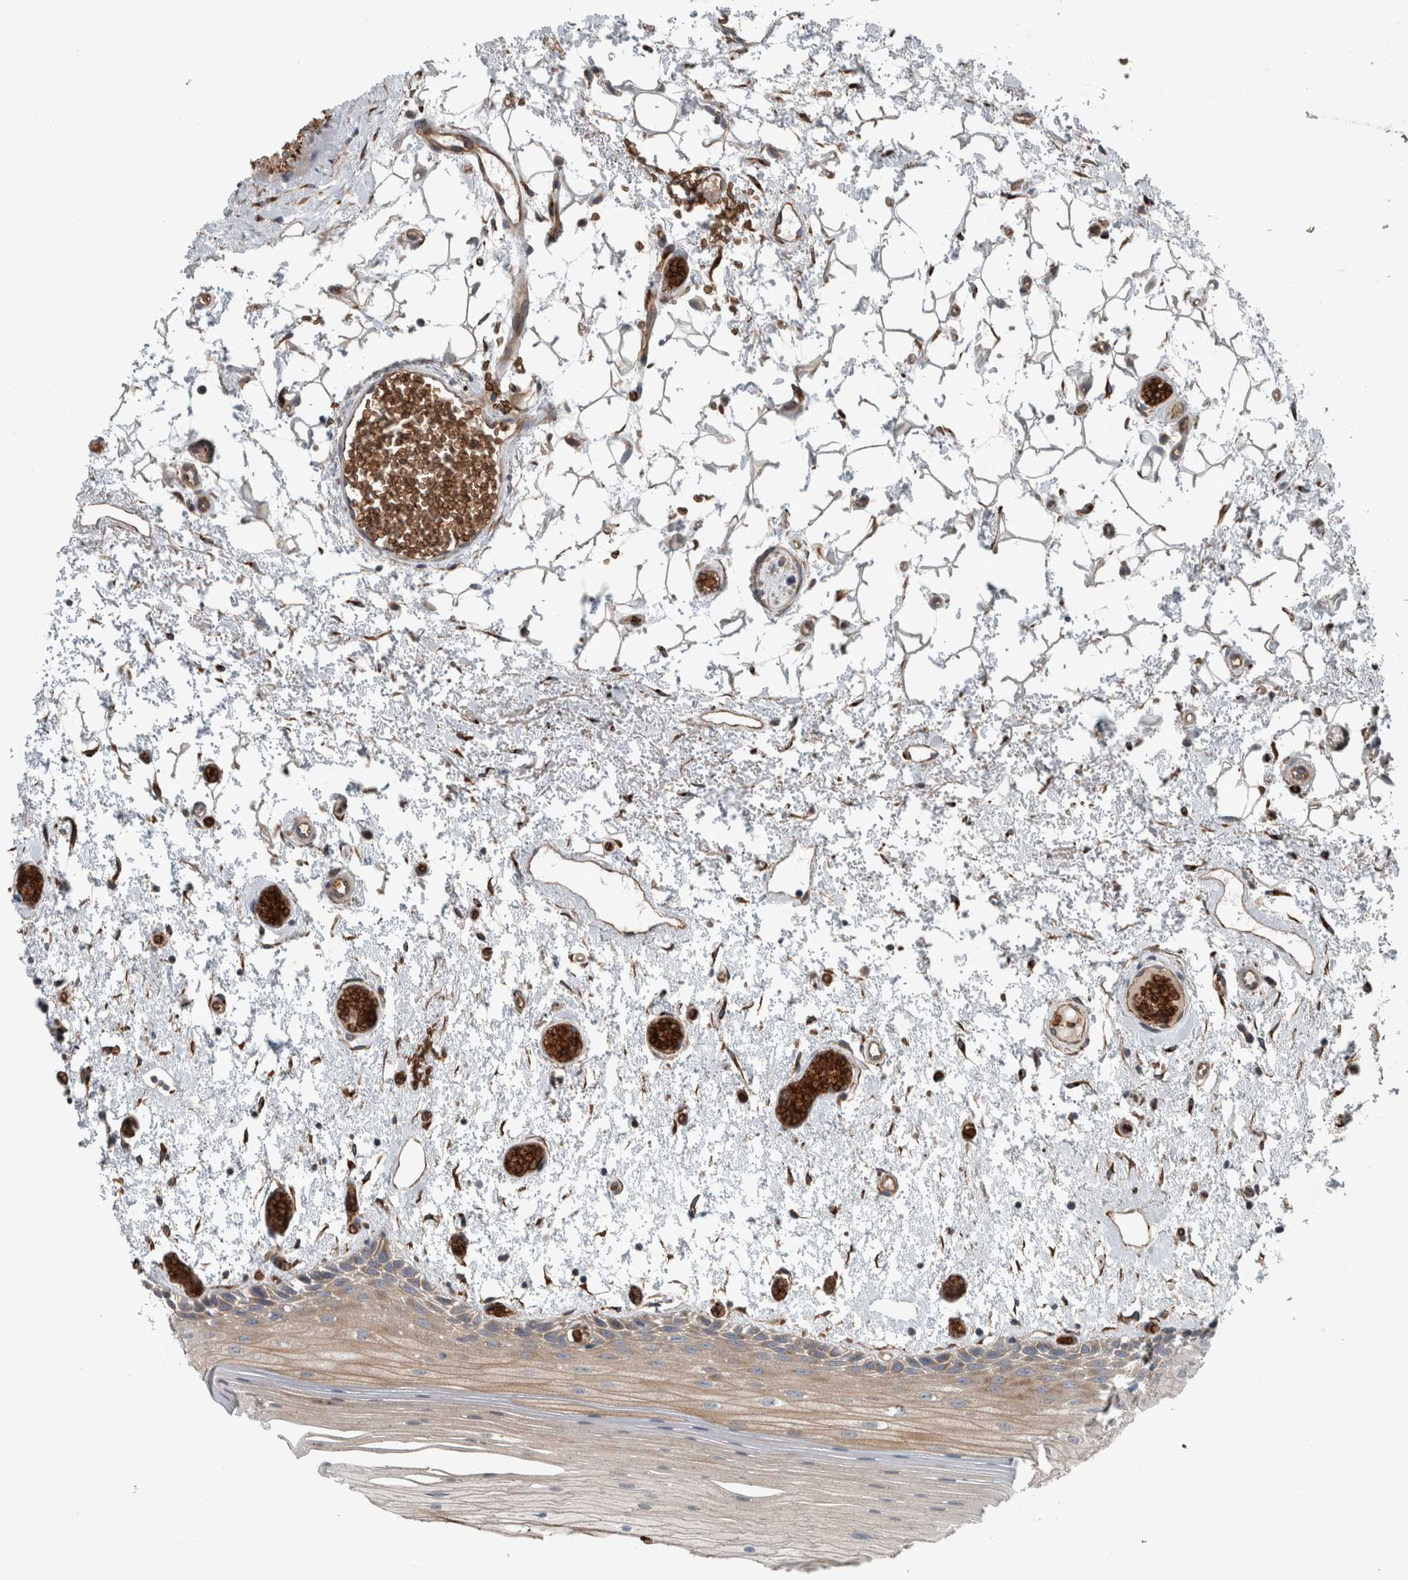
{"staining": {"intensity": "strong", "quantity": "25%-75%", "location": "cytoplasmic/membranous"}, "tissue": "oral mucosa", "cell_type": "Squamous epithelial cells", "image_type": "normal", "snomed": [{"axis": "morphology", "description": "Normal tissue, NOS"}, {"axis": "topography", "description": "Oral tissue"}], "caption": "Brown immunohistochemical staining in benign oral mucosa exhibits strong cytoplasmic/membranous expression in approximately 25%-75% of squamous epithelial cells.", "gene": "GLT8D2", "patient": {"sex": "male", "age": 52}}